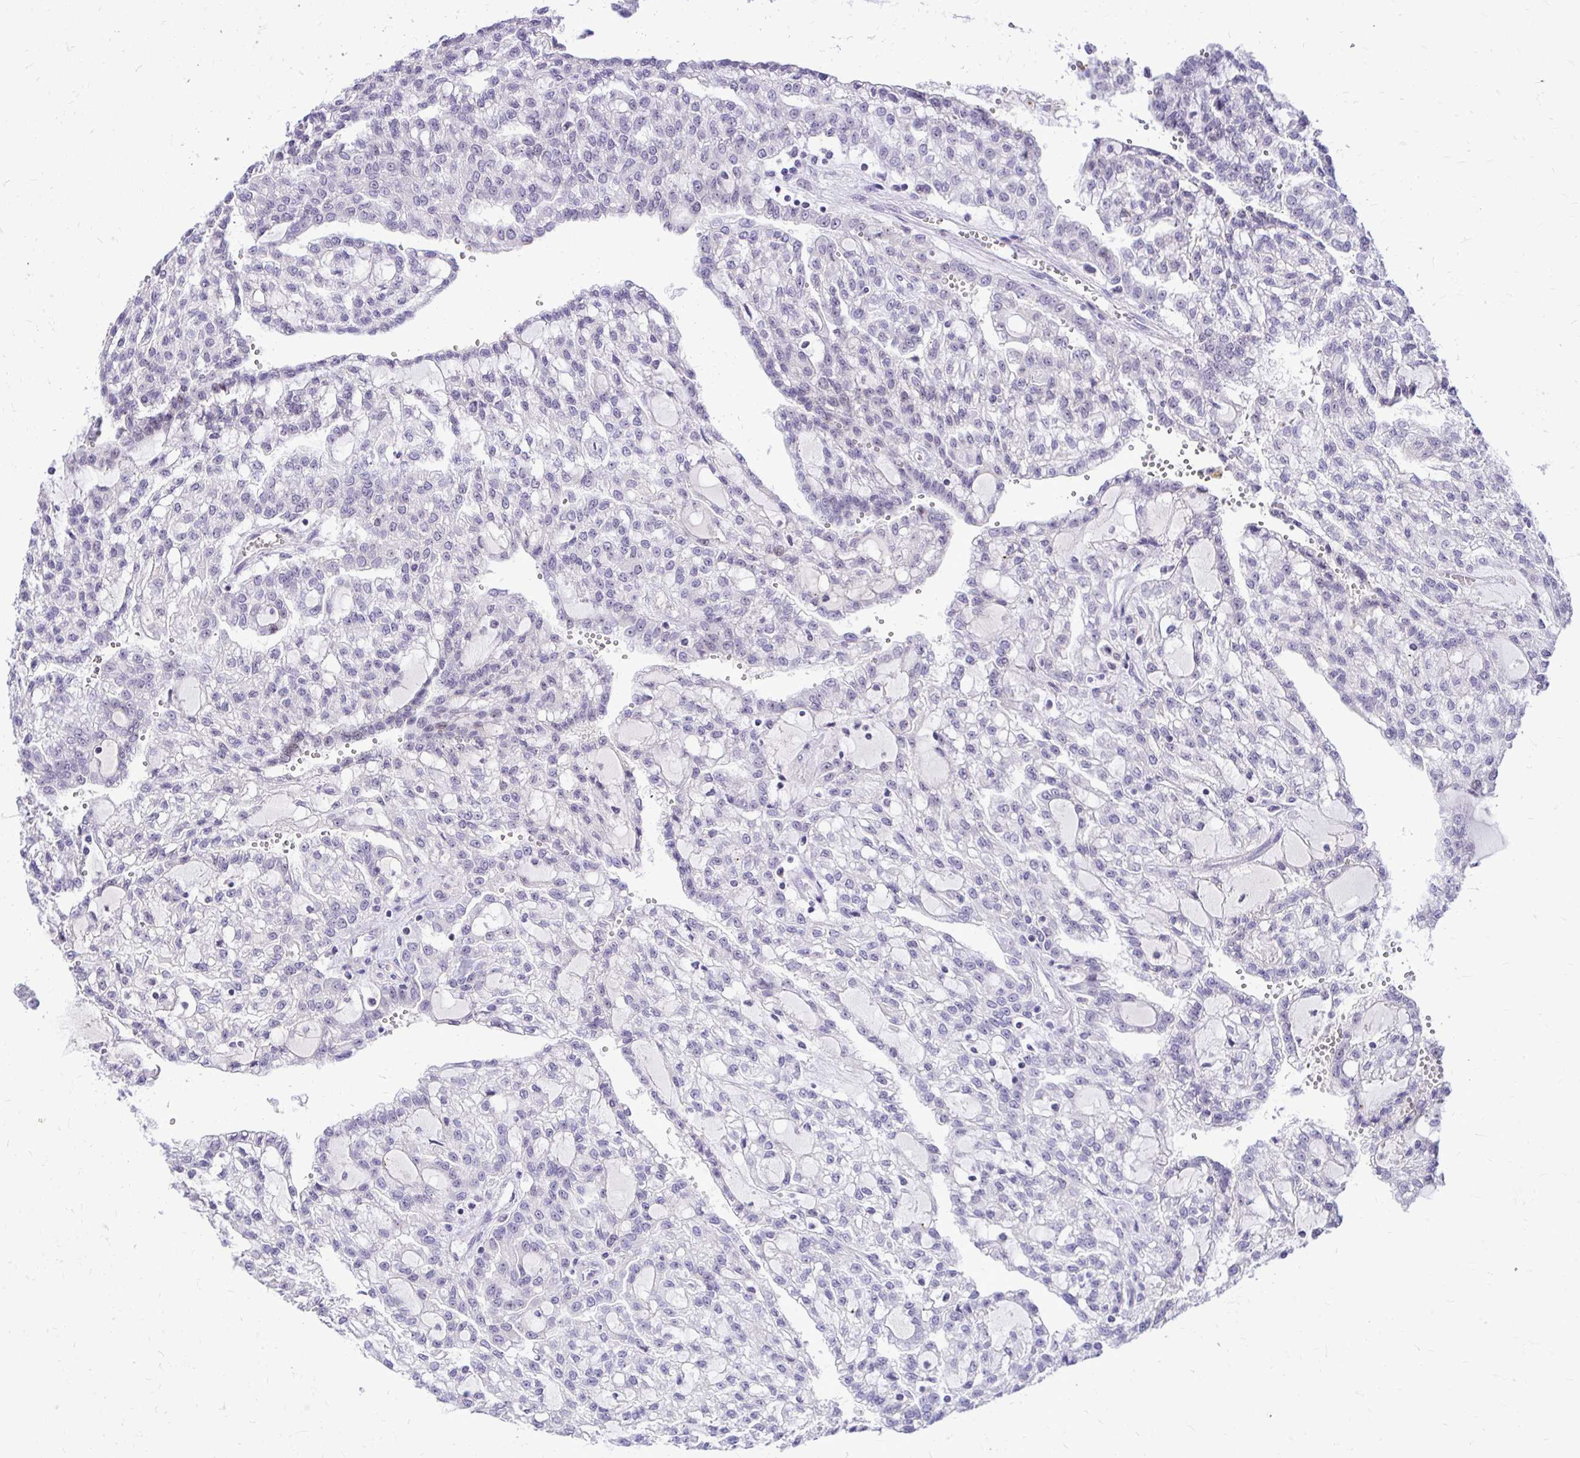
{"staining": {"intensity": "negative", "quantity": "none", "location": "none"}, "tissue": "renal cancer", "cell_type": "Tumor cells", "image_type": "cancer", "snomed": [{"axis": "morphology", "description": "Adenocarcinoma, NOS"}, {"axis": "topography", "description": "Kidney"}], "caption": "Adenocarcinoma (renal) was stained to show a protein in brown. There is no significant expression in tumor cells.", "gene": "NIFK", "patient": {"sex": "male", "age": 63}}